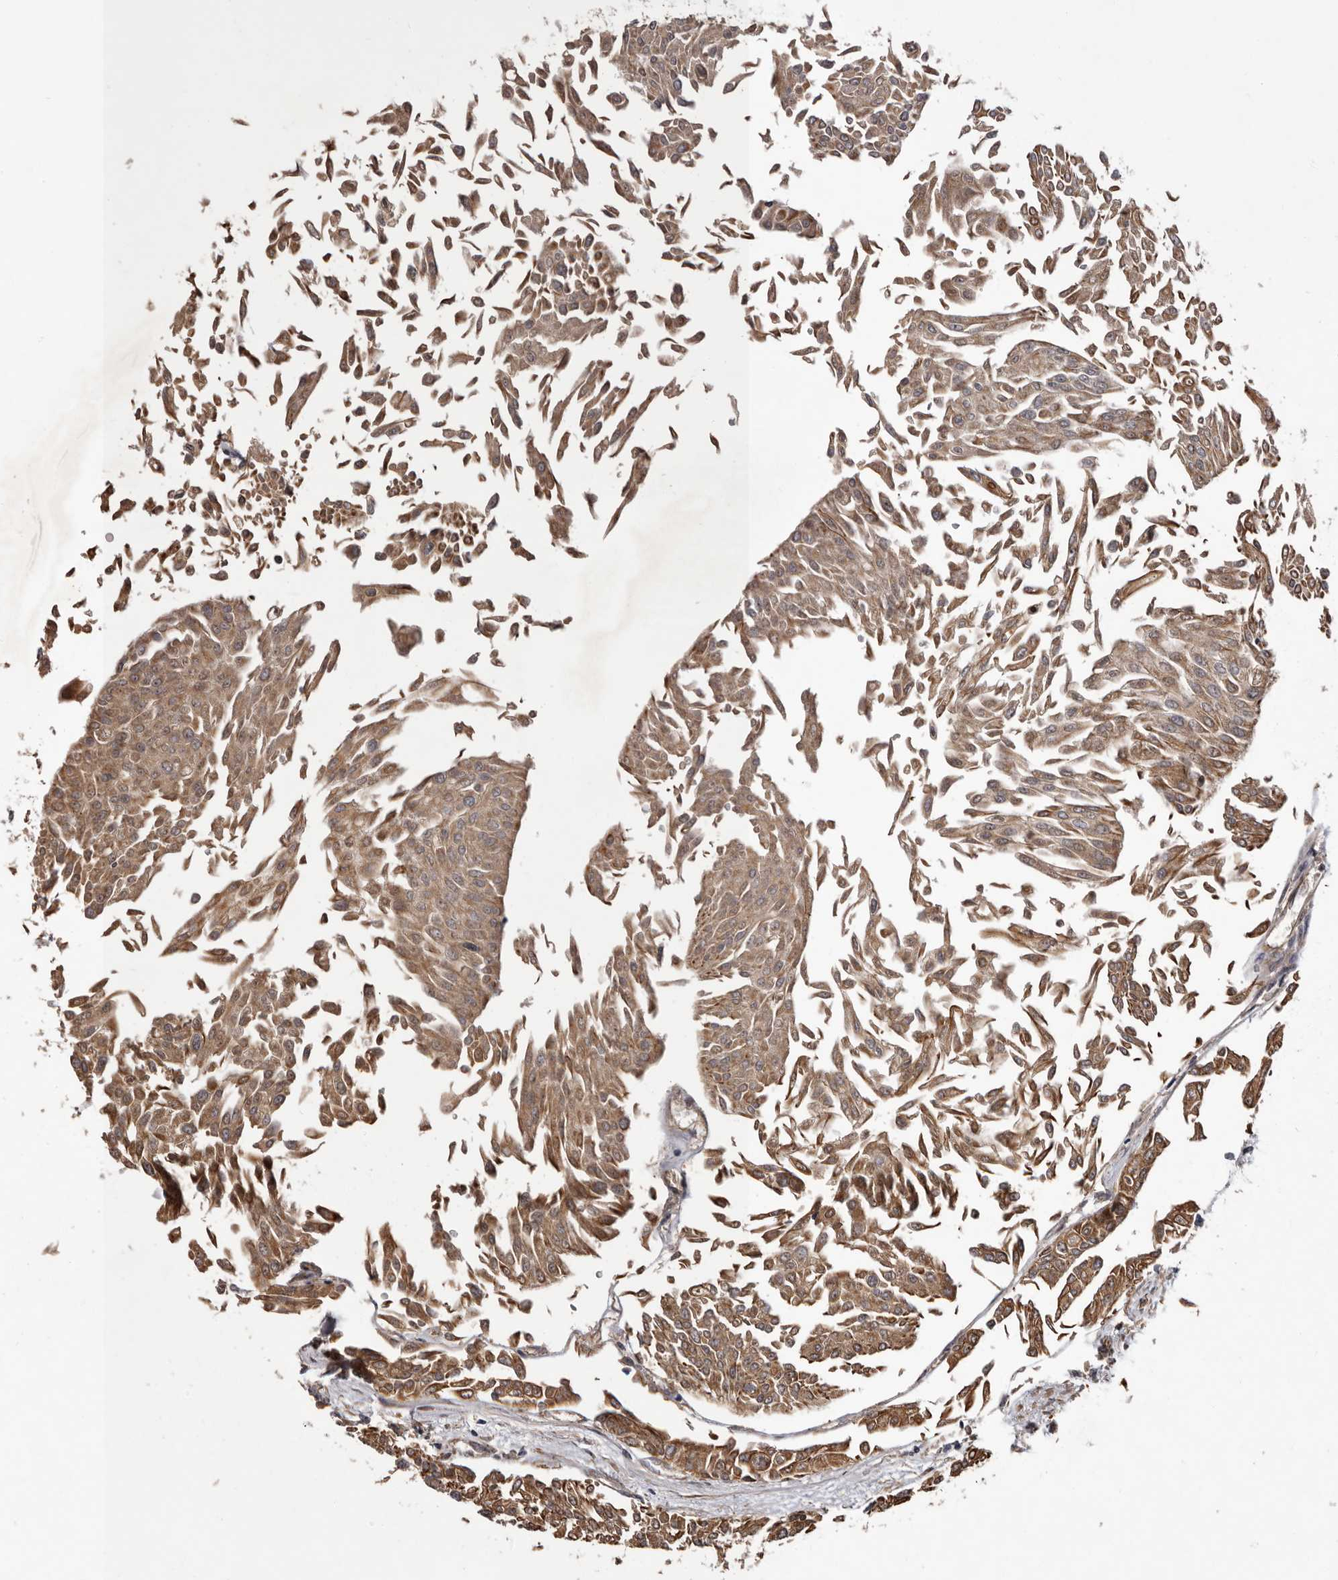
{"staining": {"intensity": "moderate", "quantity": ">75%", "location": "cytoplasmic/membranous"}, "tissue": "urothelial cancer", "cell_type": "Tumor cells", "image_type": "cancer", "snomed": [{"axis": "morphology", "description": "Urothelial carcinoma, Low grade"}, {"axis": "topography", "description": "Urinary bladder"}], "caption": "Moderate cytoplasmic/membranous protein positivity is present in approximately >75% of tumor cells in urothelial cancer.", "gene": "GADD45B", "patient": {"sex": "male", "age": 67}}